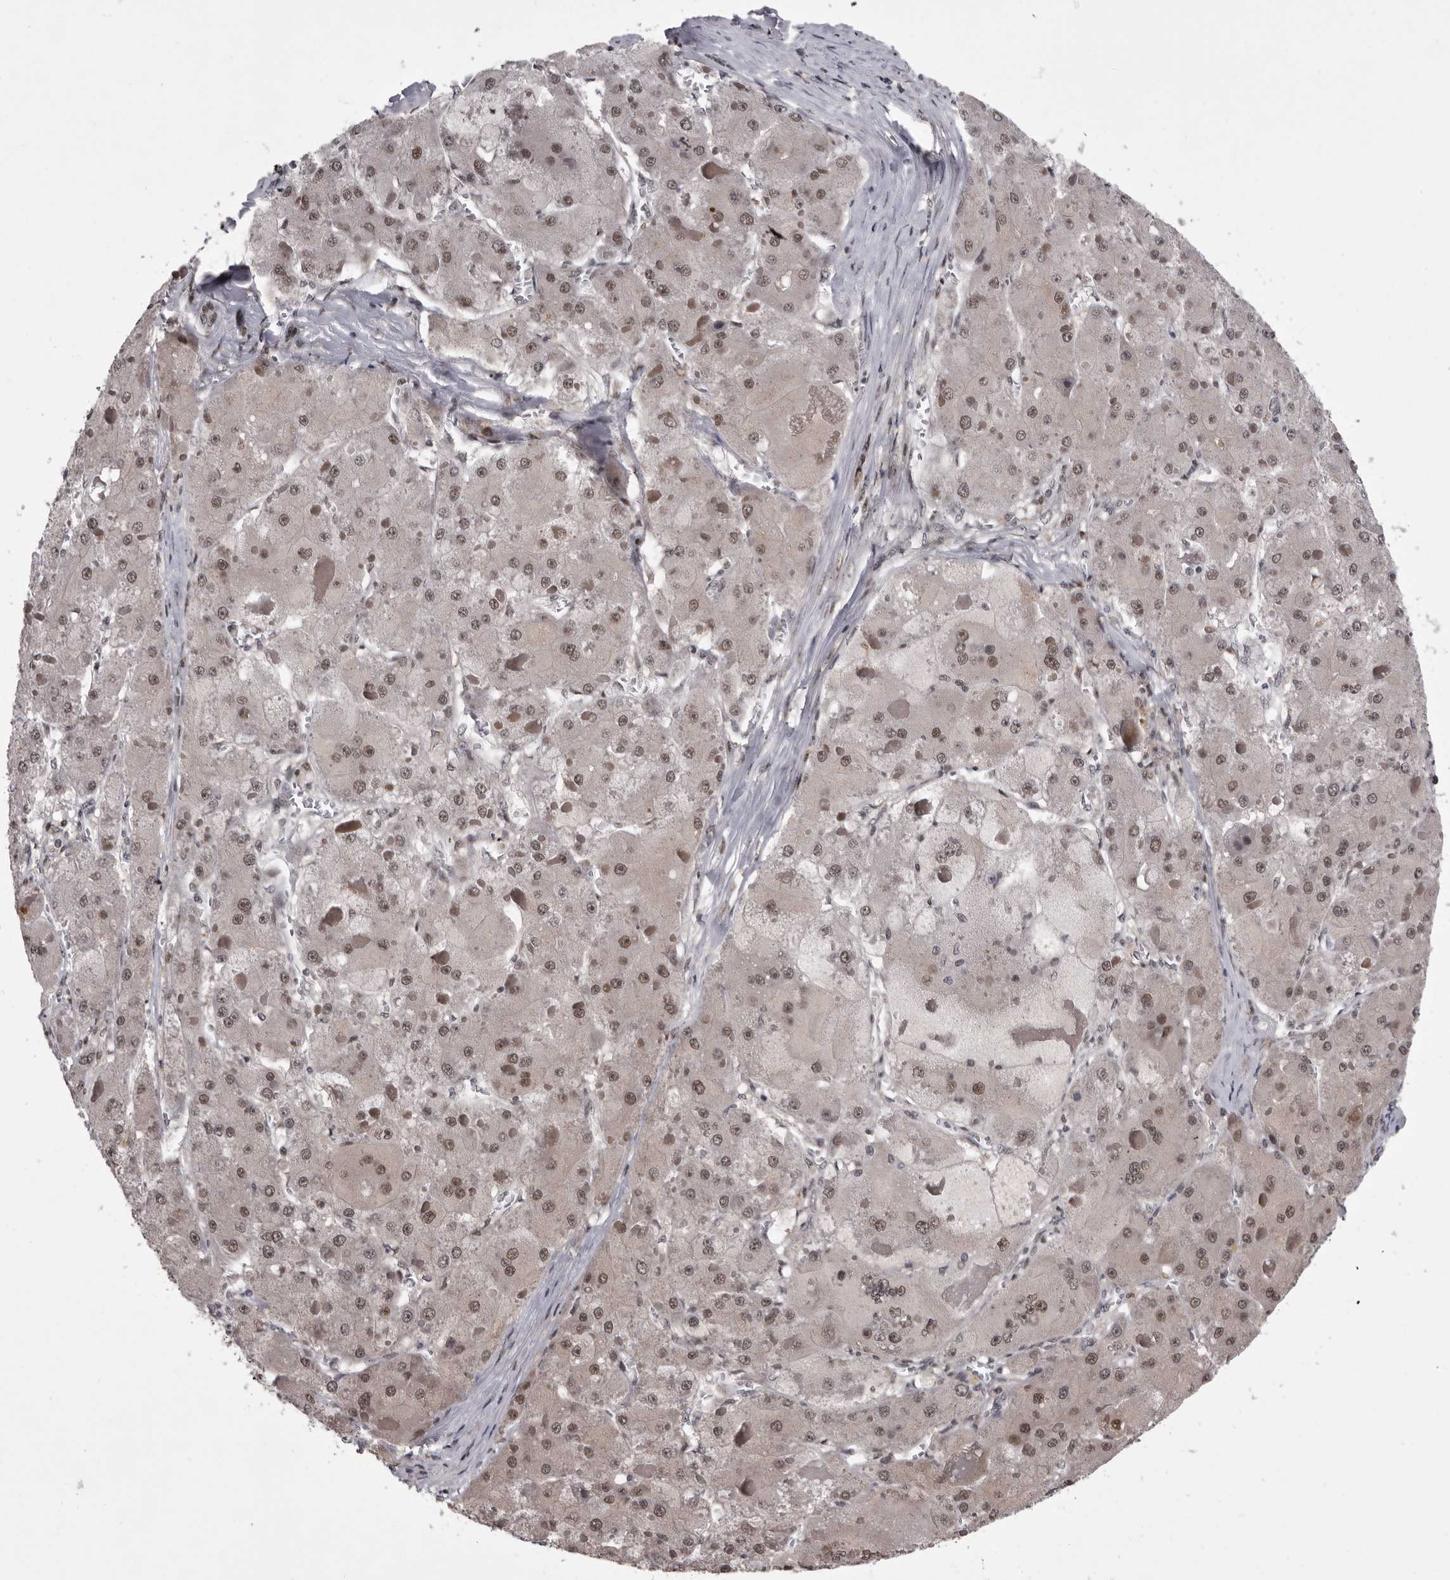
{"staining": {"intensity": "weak", "quantity": ">75%", "location": "nuclear"}, "tissue": "liver cancer", "cell_type": "Tumor cells", "image_type": "cancer", "snomed": [{"axis": "morphology", "description": "Carcinoma, Hepatocellular, NOS"}, {"axis": "topography", "description": "Liver"}], "caption": "High-power microscopy captured an IHC image of liver hepatocellular carcinoma, revealing weak nuclear expression in approximately >75% of tumor cells.", "gene": "PRPF3", "patient": {"sex": "female", "age": 73}}